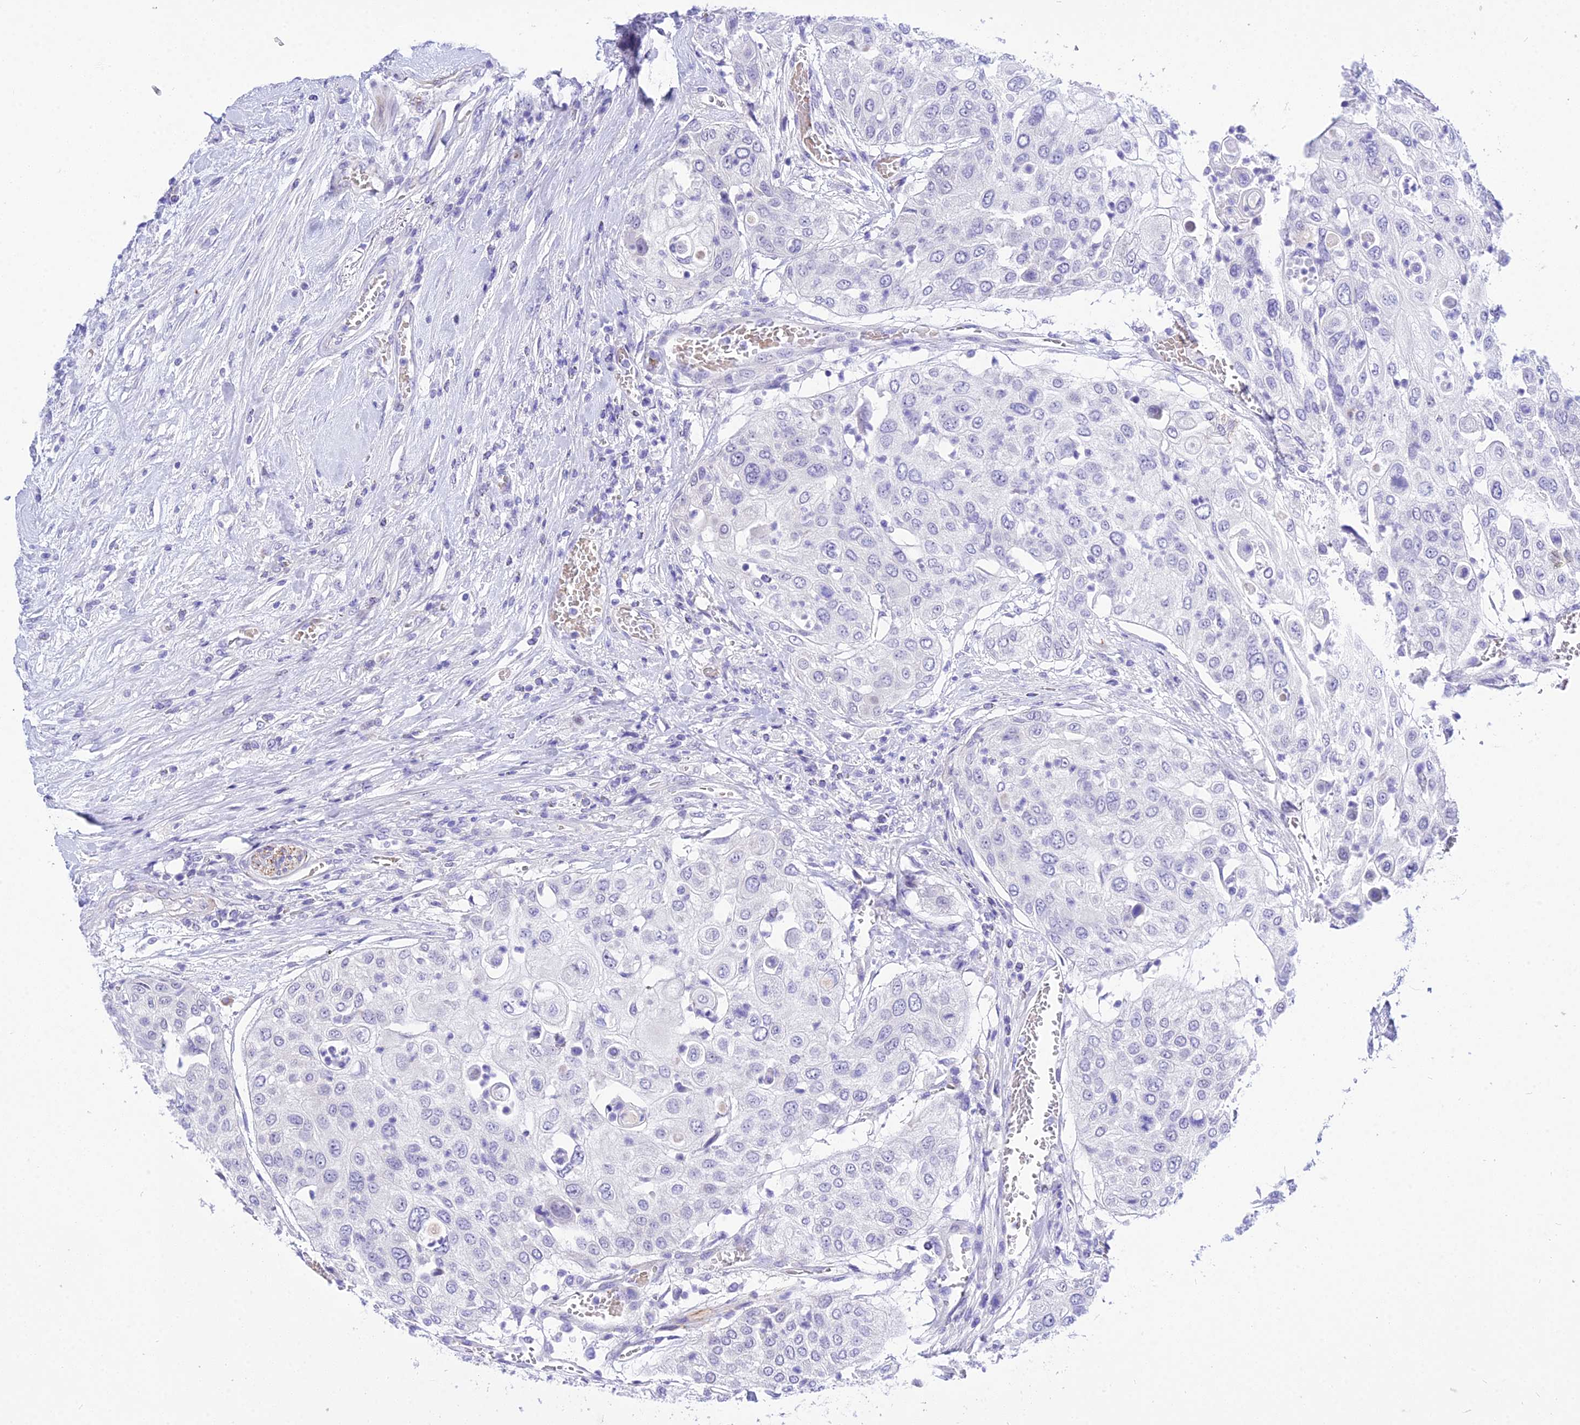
{"staining": {"intensity": "negative", "quantity": "none", "location": "none"}, "tissue": "urothelial cancer", "cell_type": "Tumor cells", "image_type": "cancer", "snomed": [{"axis": "morphology", "description": "Urothelial carcinoma, High grade"}, {"axis": "topography", "description": "Urinary bladder"}], "caption": "IHC of high-grade urothelial carcinoma demonstrates no expression in tumor cells.", "gene": "DEFB107A", "patient": {"sex": "female", "age": 79}}